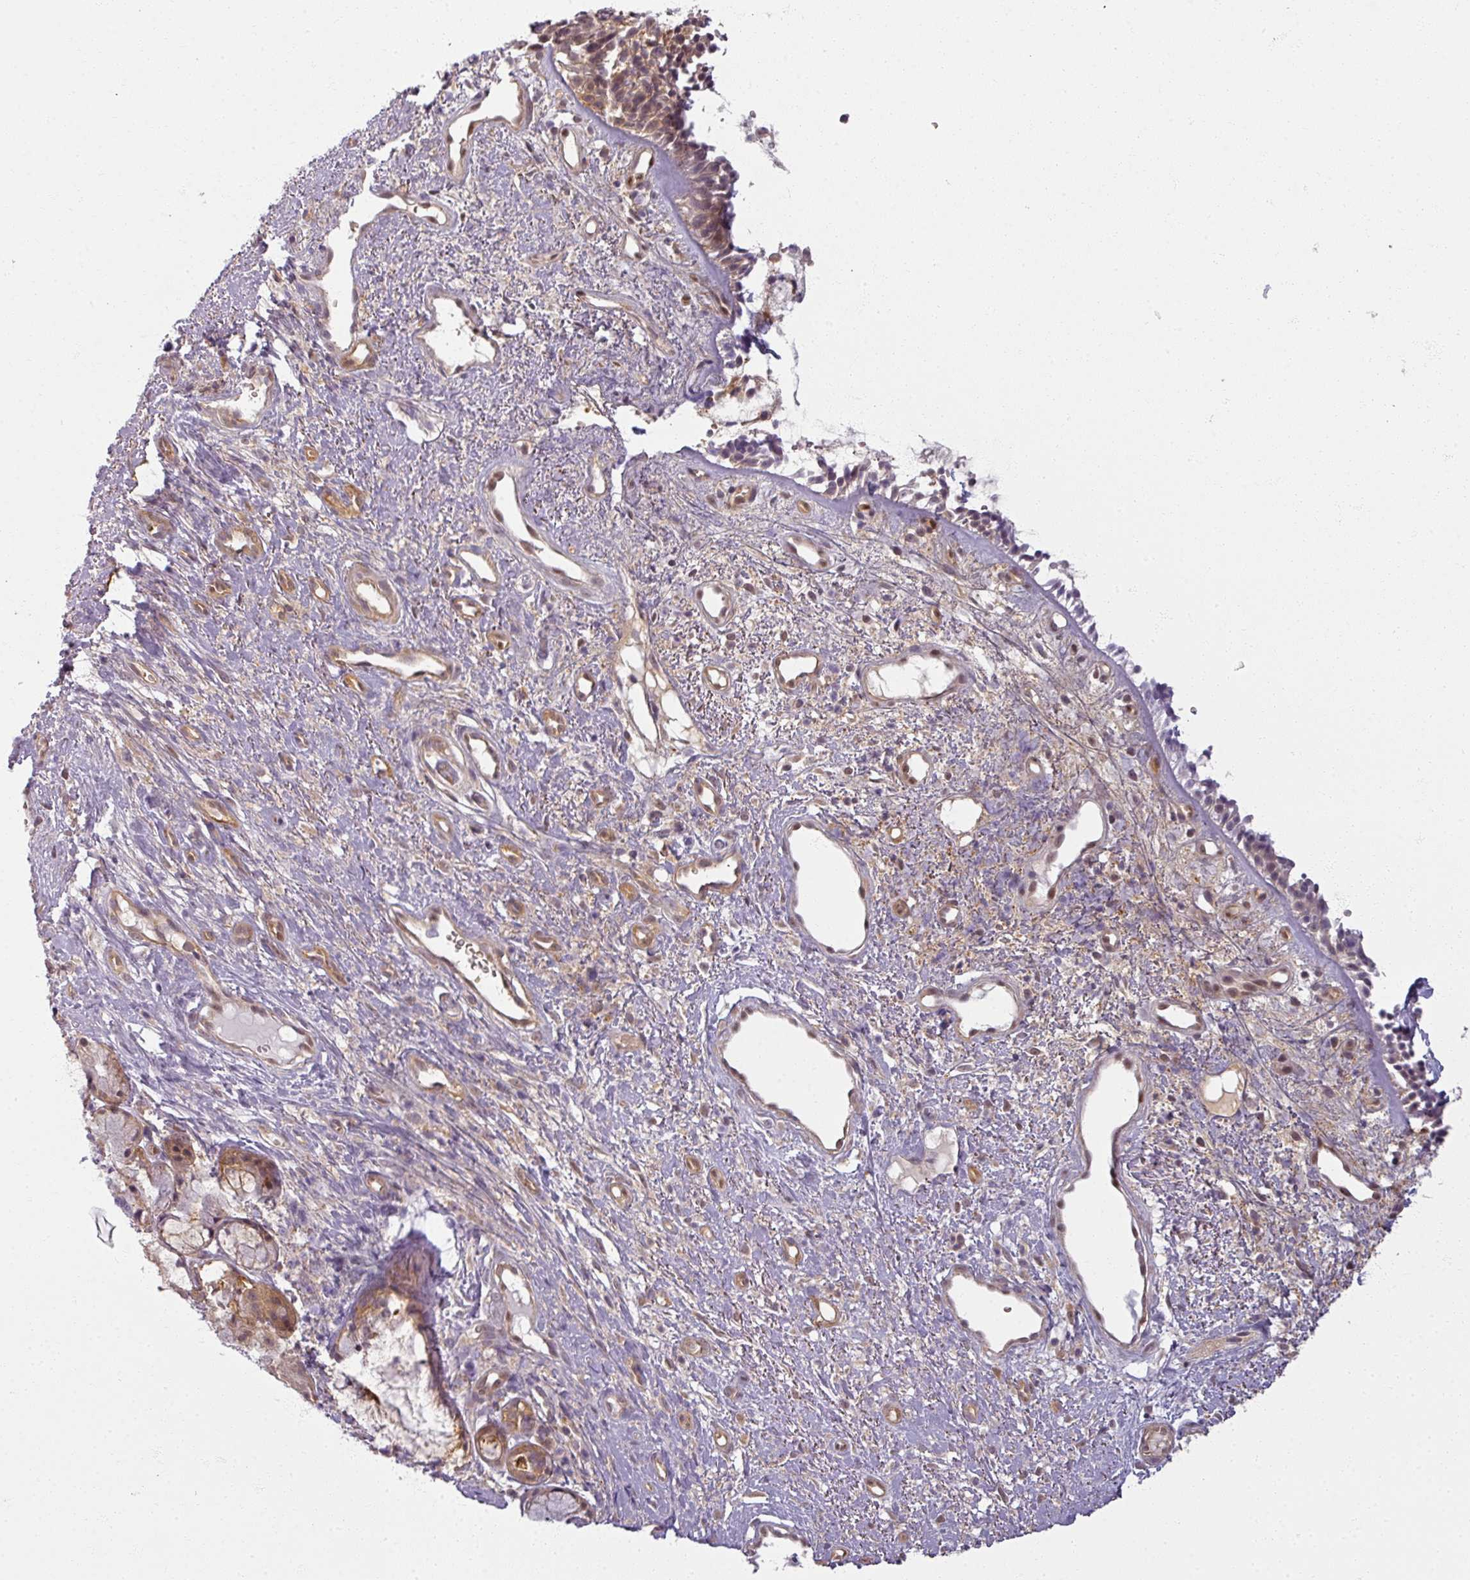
{"staining": {"intensity": "moderate", "quantity": "25%-75%", "location": "cytoplasmic/membranous"}, "tissue": "nasopharynx", "cell_type": "Respiratory epithelial cells", "image_type": "normal", "snomed": [{"axis": "morphology", "description": "Normal tissue, NOS"}, {"axis": "topography", "description": "Cartilage tissue"}, {"axis": "topography", "description": "Nasopharynx"}, {"axis": "topography", "description": "Thyroid gland"}], "caption": "A brown stain highlights moderate cytoplasmic/membranous staining of a protein in respiratory epithelial cells of unremarkable human nasopharynx. (brown staining indicates protein expression, while blue staining denotes nuclei).", "gene": "AGPAT4", "patient": {"sex": "male", "age": 63}}